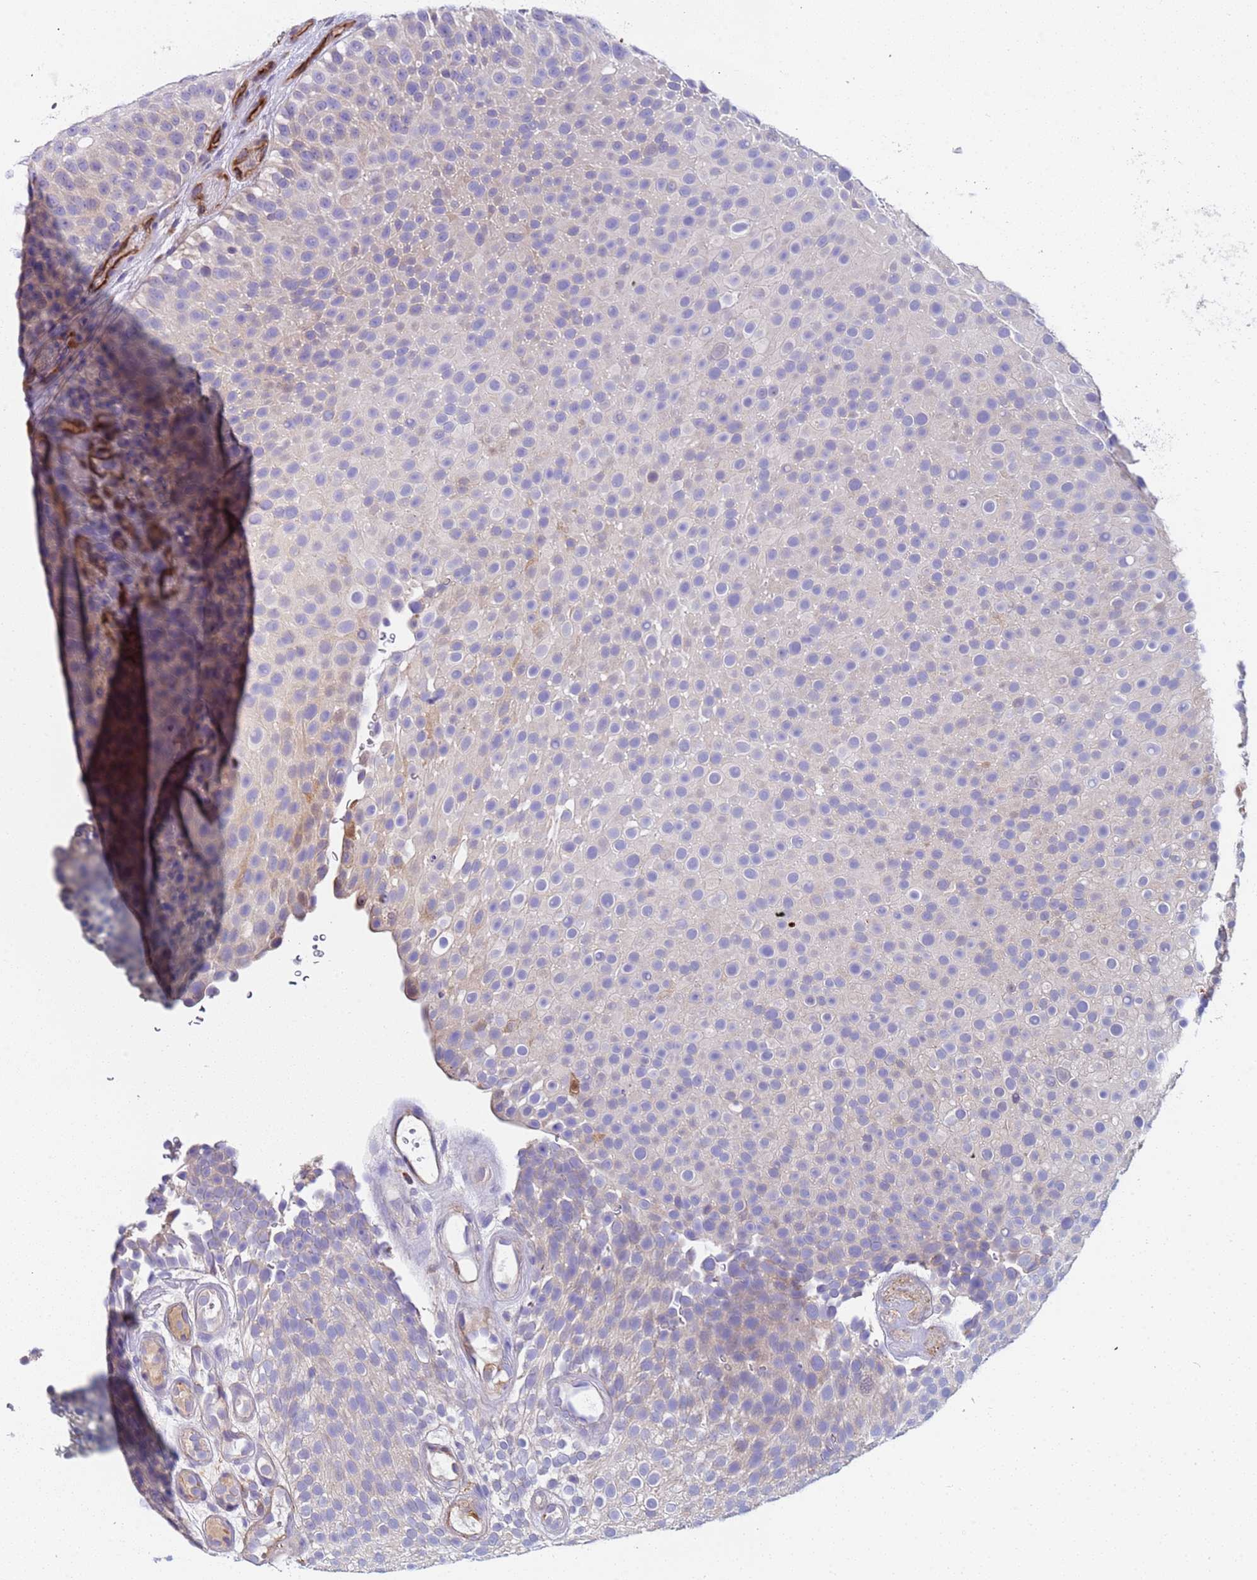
{"staining": {"intensity": "negative", "quantity": "none", "location": "none"}, "tissue": "urothelial cancer", "cell_type": "Tumor cells", "image_type": "cancer", "snomed": [{"axis": "morphology", "description": "Urothelial carcinoma, Low grade"}, {"axis": "topography", "description": "Urinary bladder"}], "caption": "An image of human urothelial cancer is negative for staining in tumor cells.", "gene": "PAQR7", "patient": {"sex": "male", "age": 78}}